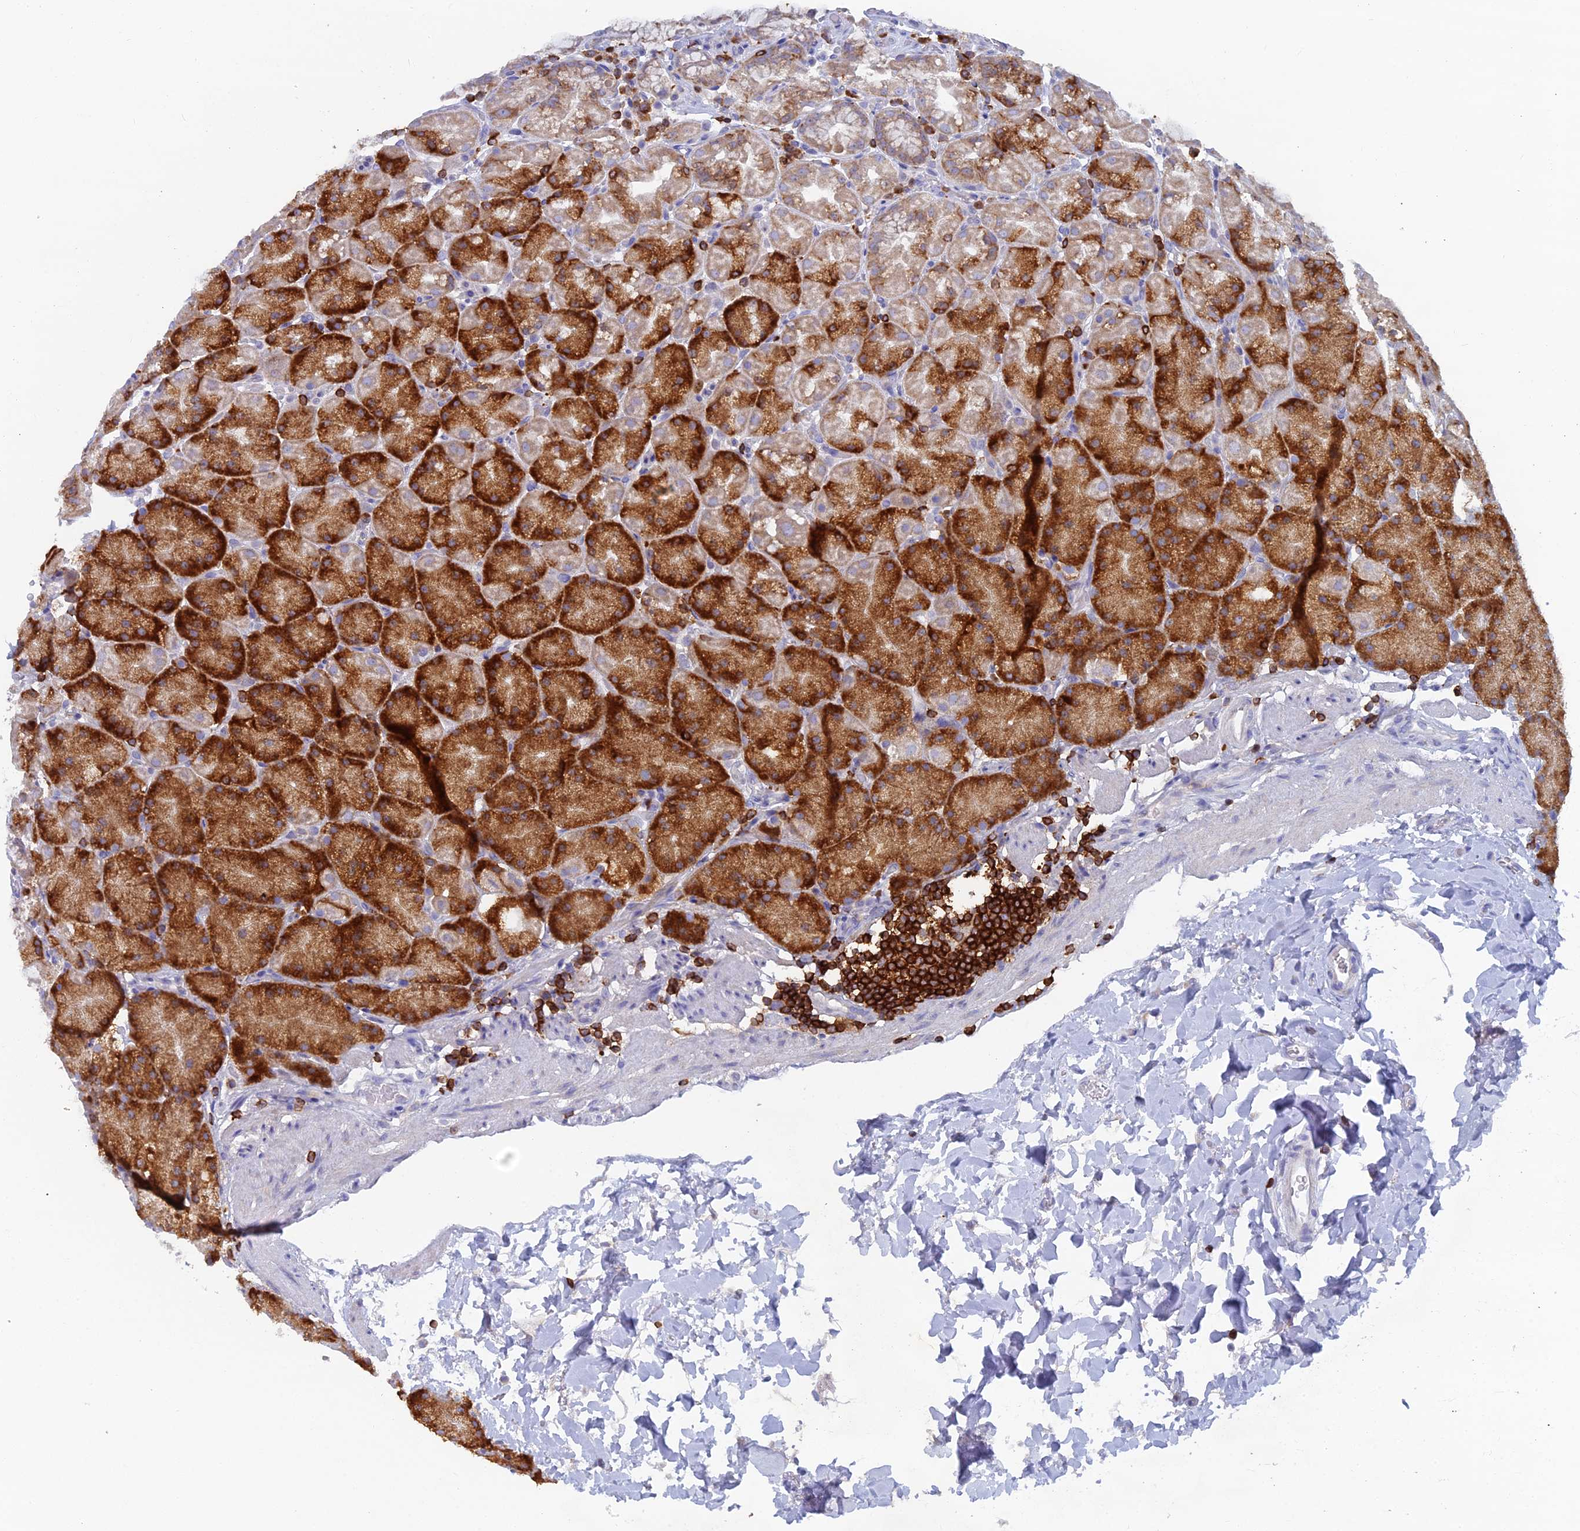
{"staining": {"intensity": "strong", "quantity": "25%-75%", "location": "cytoplasmic/membranous"}, "tissue": "stomach", "cell_type": "Glandular cells", "image_type": "normal", "snomed": [{"axis": "morphology", "description": "Normal tissue, NOS"}, {"axis": "topography", "description": "Stomach, upper"}, {"axis": "topography", "description": "Stomach, lower"}], "caption": "Immunohistochemistry (IHC) micrograph of unremarkable stomach: human stomach stained using IHC reveals high levels of strong protein expression localized specifically in the cytoplasmic/membranous of glandular cells, appearing as a cytoplasmic/membranous brown color.", "gene": "ABI3BP", "patient": {"sex": "male", "age": 67}}